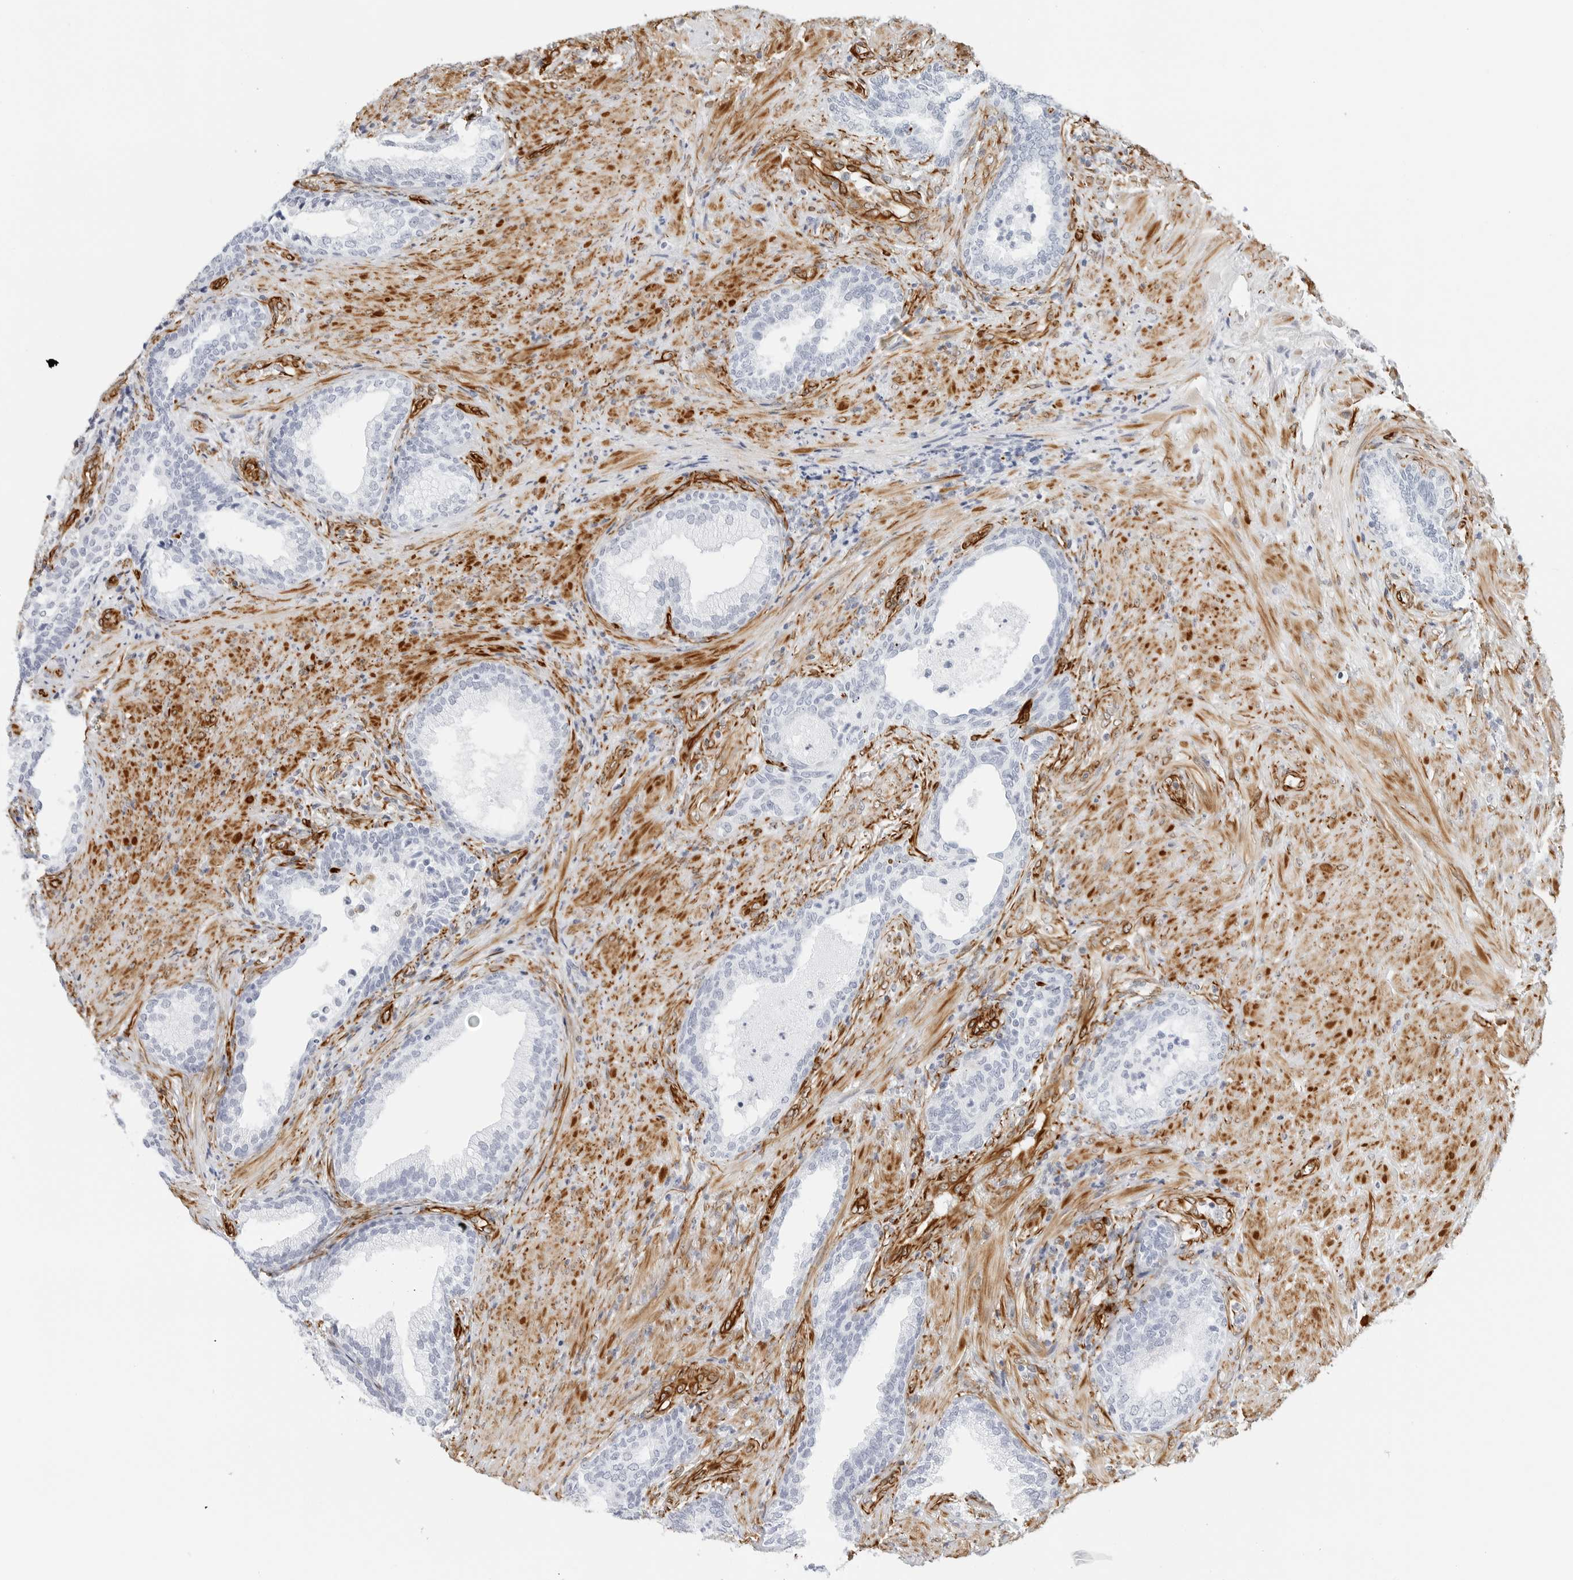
{"staining": {"intensity": "negative", "quantity": "none", "location": "none"}, "tissue": "prostate", "cell_type": "Glandular cells", "image_type": "normal", "snomed": [{"axis": "morphology", "description": "Normal tissue, NOS"}, {"axis": "topography", "description": "Prostate"}], "caption": "Immunohistochemistry photomicrograph of normal prostate: prostate stained with DAB (3,3'-diaminobenzidine) exhibits no significant protein staining in glandular cells.", "gene": "NES", "patient": {"sex": "male", "age": 76}}